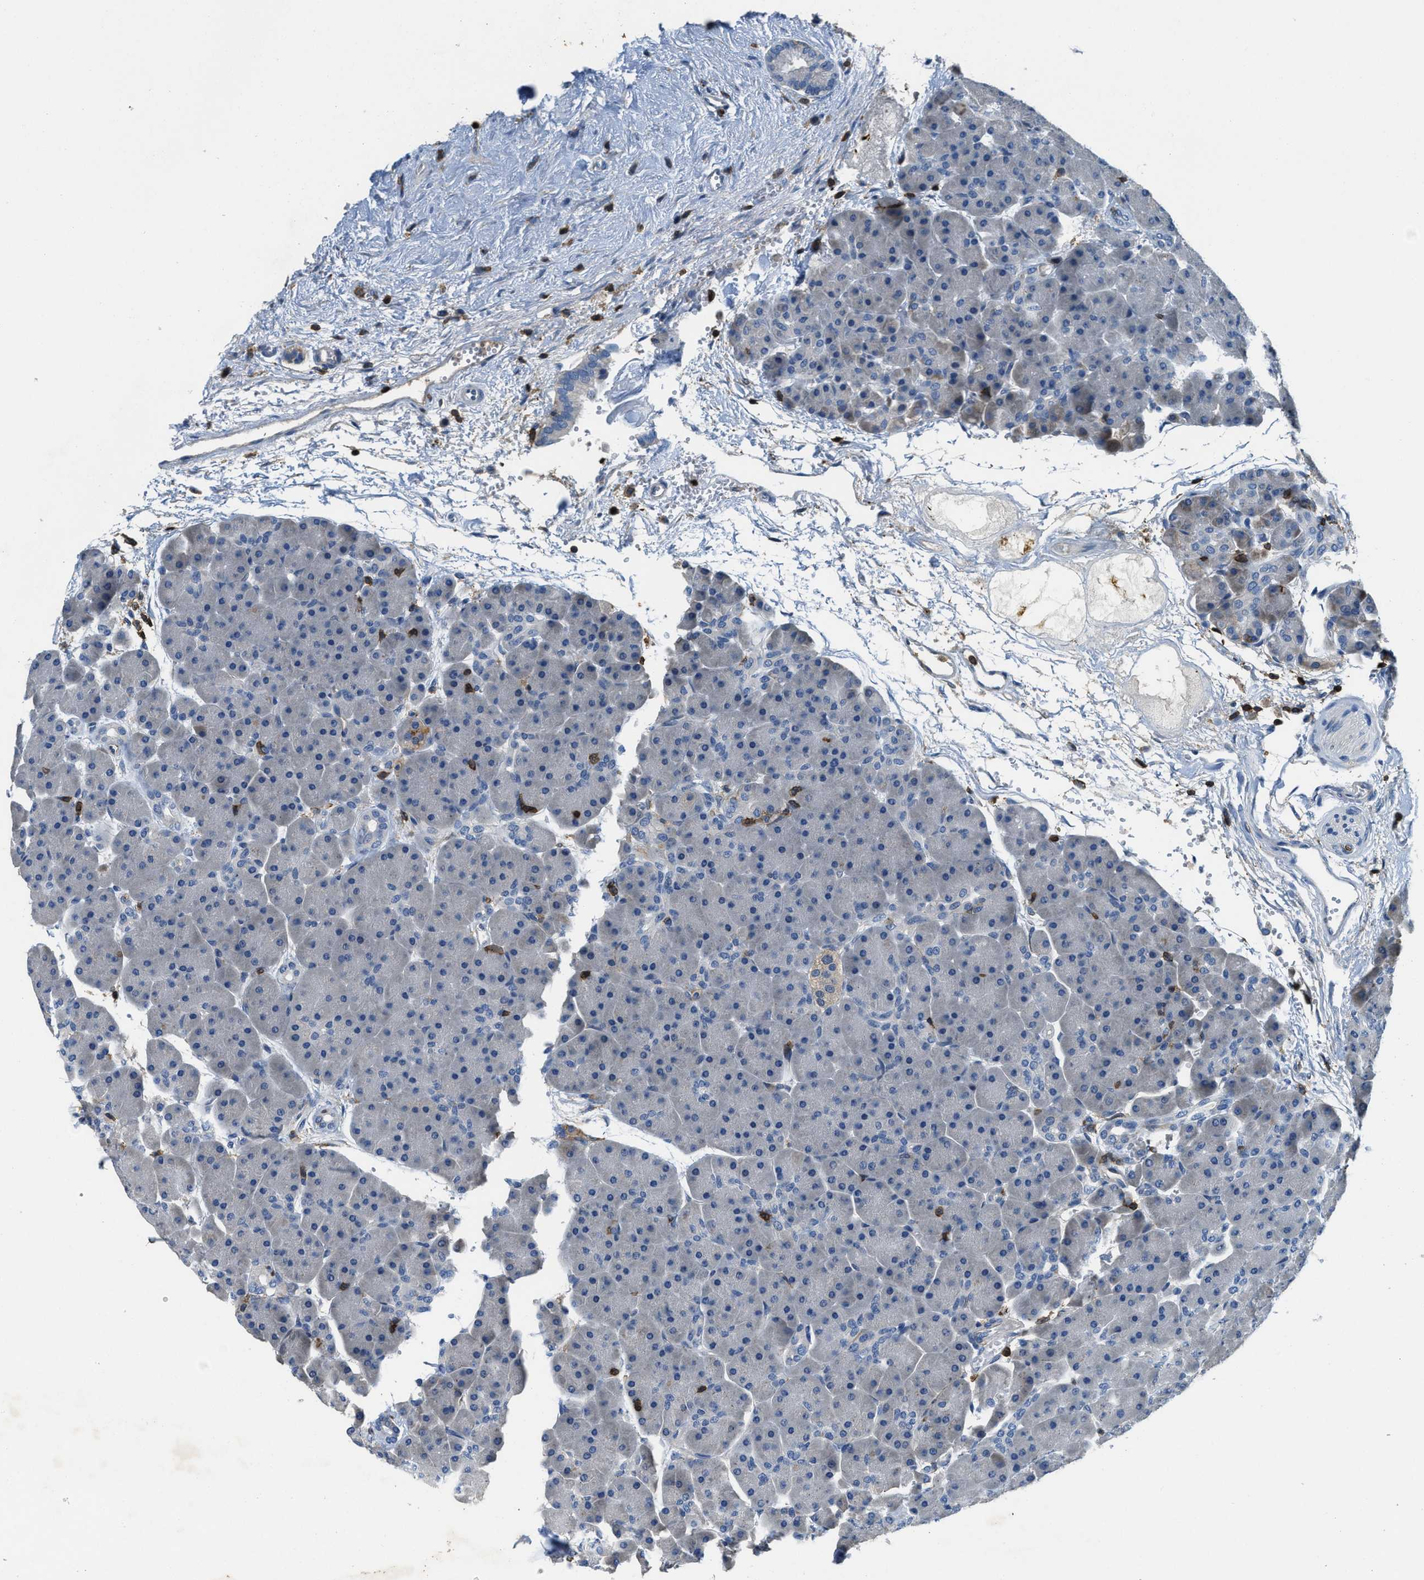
{"staining": {"intensity": "negative", "quantity": "none", "location": "none"}, "tissue": "pancreas", "cell_type": "Exocrine glandular cells", "image_type": "normal", "snomed": [{"axis": "morphology", "description": "Normal tissue, NOS"}, {"axis": "topography", "description": "Pancreas"}], "caption": "This is an IHC micrograph of normal human pancreas. There is no staining in exocrine glandular cells.", "gene": "MYO1G", "patient": {"sex": "male", "age": 66}}